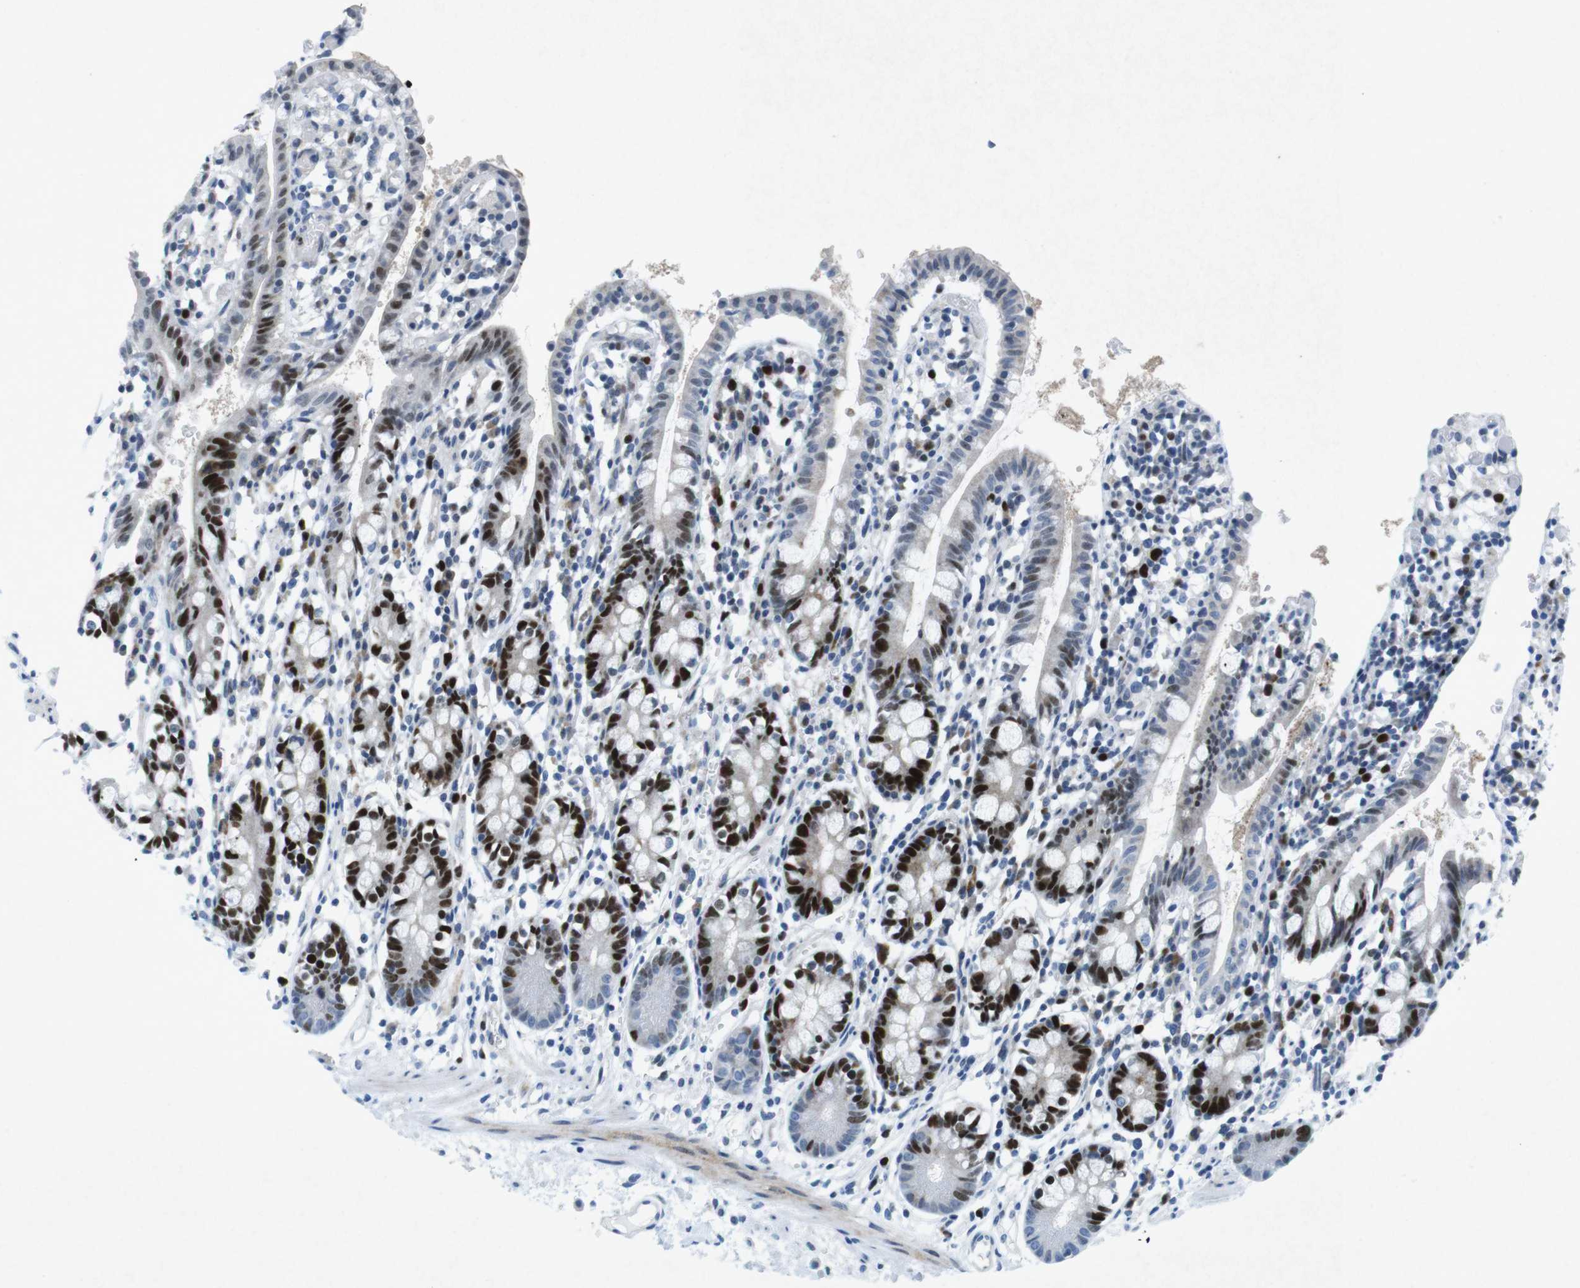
{"staining": {"intensity": "strong", "quantity": "25%-75%", "location": "nuclear"}, "tissue": "small intestine", "cell_type": "Glandular cells", "image_type": "normal", "snomed": [{"axis": "morphology", "description": "Normal tissue, NOS"}, {"axis": "morphology", "description": "Cystadenocarcinoma, serous, Metastatic site"}, {"axis": "topography", "description": "Small intestine"}], "caption": "Normal small intestine reveals strong nuclear expression in about 25%-75% of glandular cells Ihc stains the protein in brown and the nuclei are stained blue..", "gene": "CHAF1A", "patient": {"sex": "female", "age": 61}}